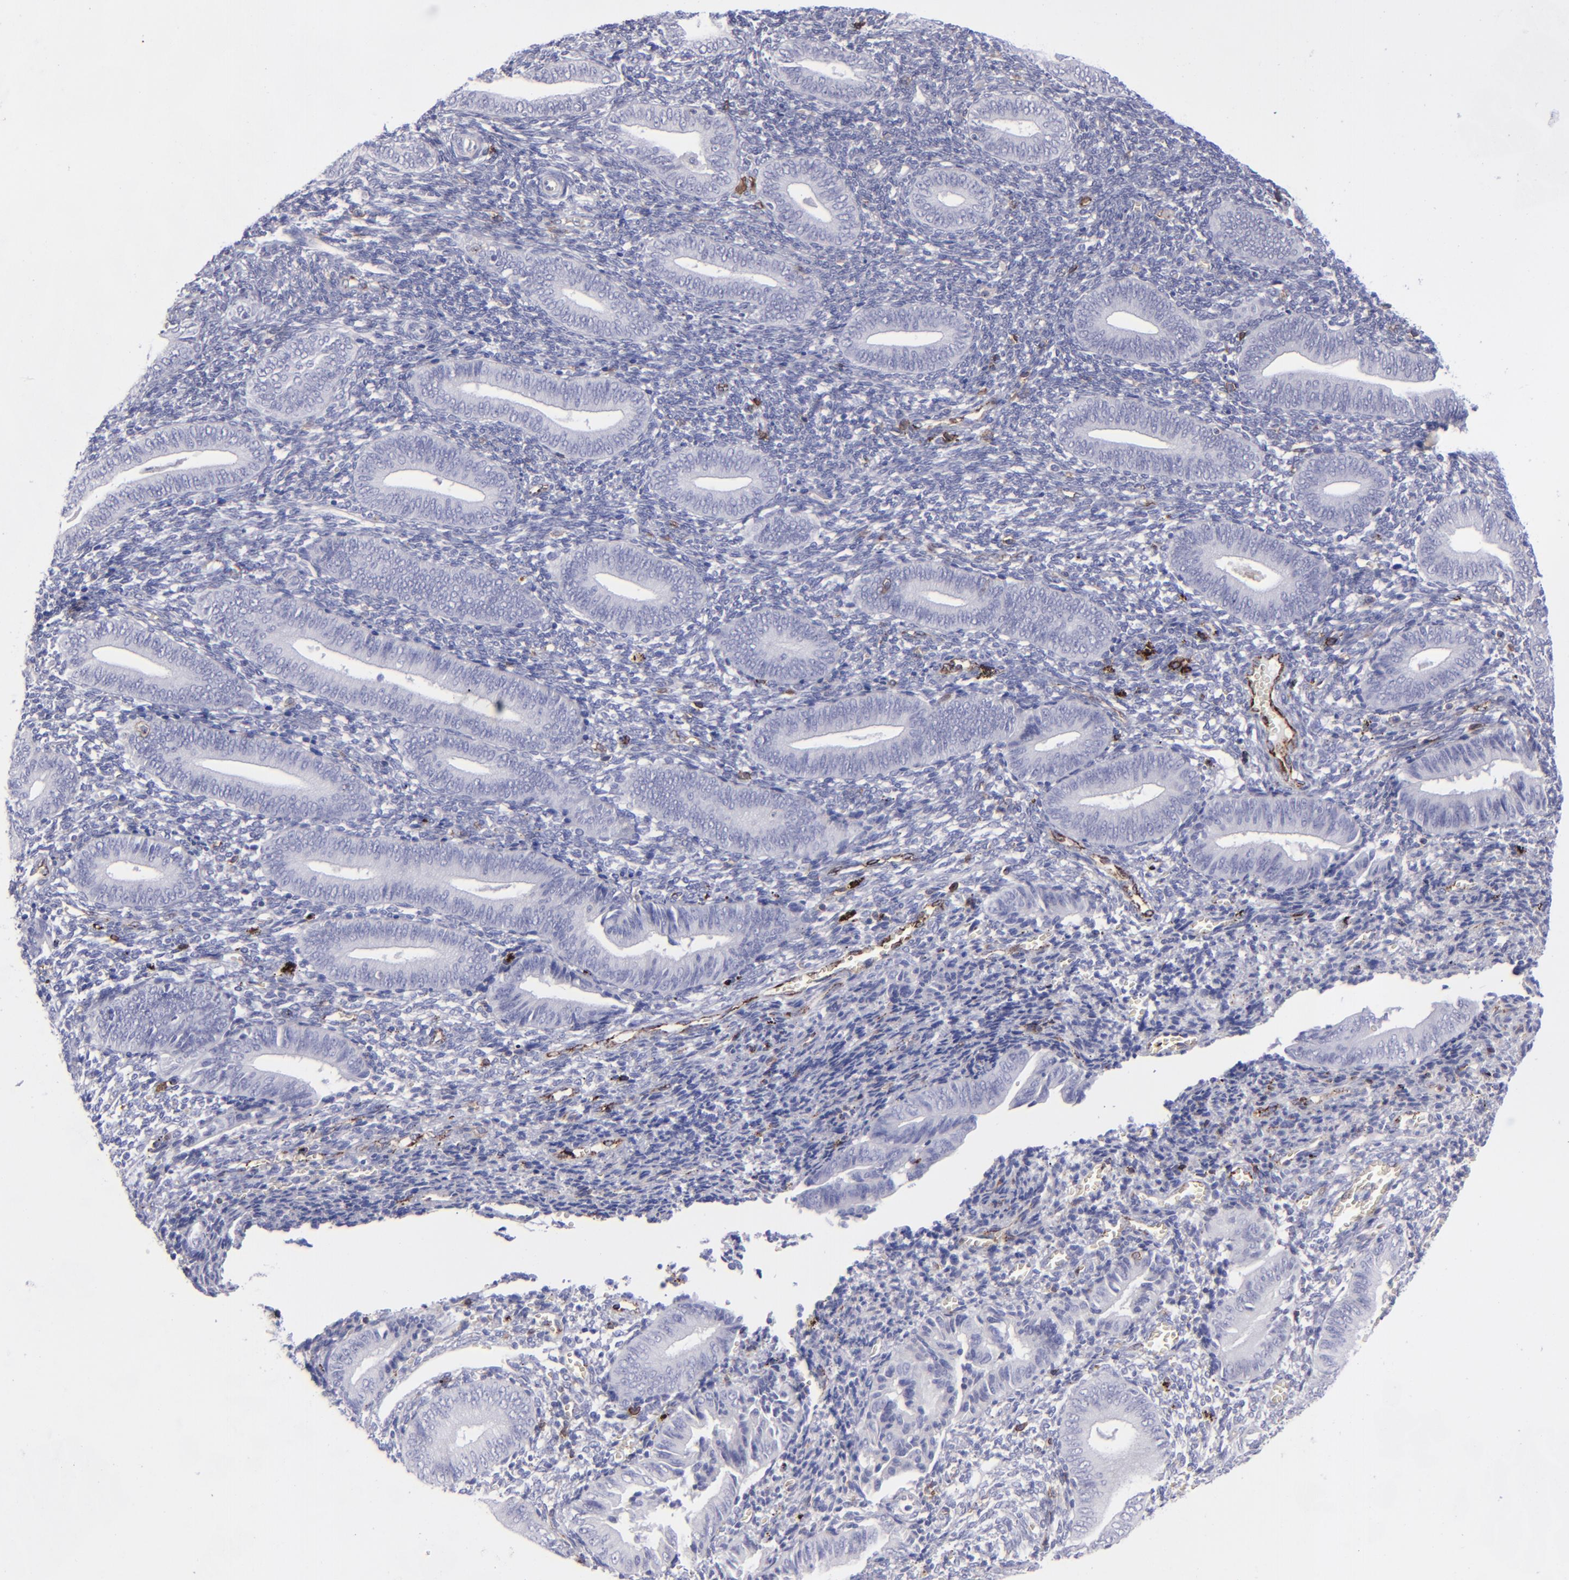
{"staining": {"intensity": "negative", "quantity": "none", "location": "none"}, "tissue": "endometrium", "cell_type": "Cells in endometrial stroma", "image_type": "normal", "snomed": [{"axis": "morphology", "description": "Normal tissue, NOS"}, {"axis": "topography", "description": "Uterus"}, {"axis": "topography", "description": "Endometrium"}], "caption": "This micrograph is of normal endometrium stained with IHC to label a protein in brown with the nuclei are counter-stained blue. There is no staining in cells in endometrial stroma. Nuclei are stained in blue.", "gene": "CD27", "patient": {"sex": "female", "age": 33}}